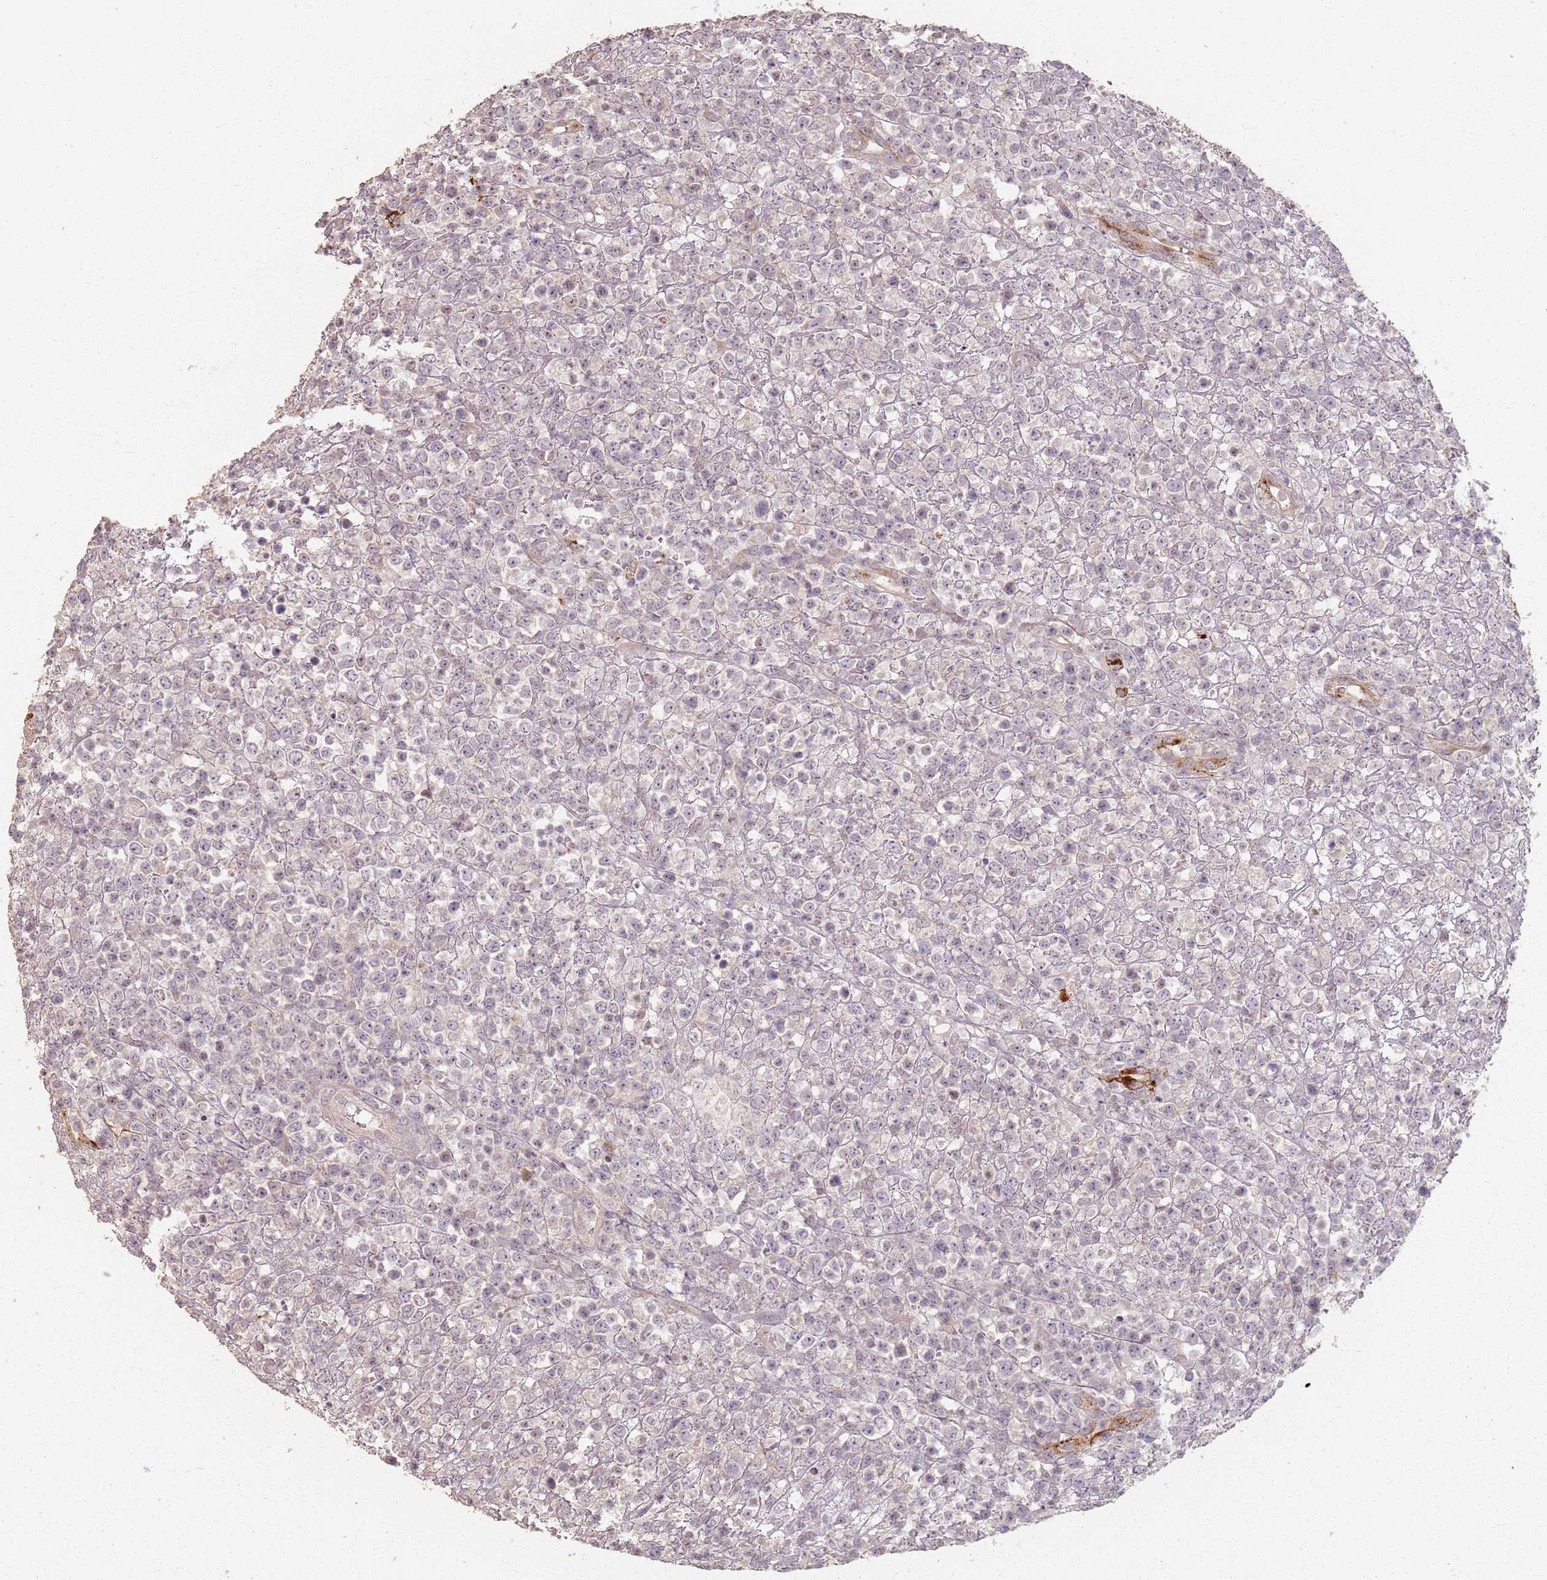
{"staining": {"intensity": "negative", "quantity": "none", "location": "none"}, "tissue": "lymphoma", "cell_type": "Tumor cells", "image_type": "cancer", "snomed": [{"axis": "morphology", "description": "Malignant lymphoma, non-Hodgkin's type, High grade"}, {"axis": "topography", "description": "Colon"}], "caption": "Tumor cells show no significant expression in high-grade malignant lymphoma, non-Hodgkin's type. (DAB (3,3'-diaminobenzidine) immunohistochemistry (IHC) visualized using brightfield microscopy, high magnification).", "gene": "CCDC168", "patient": {"sex": "female", "age": 53}}